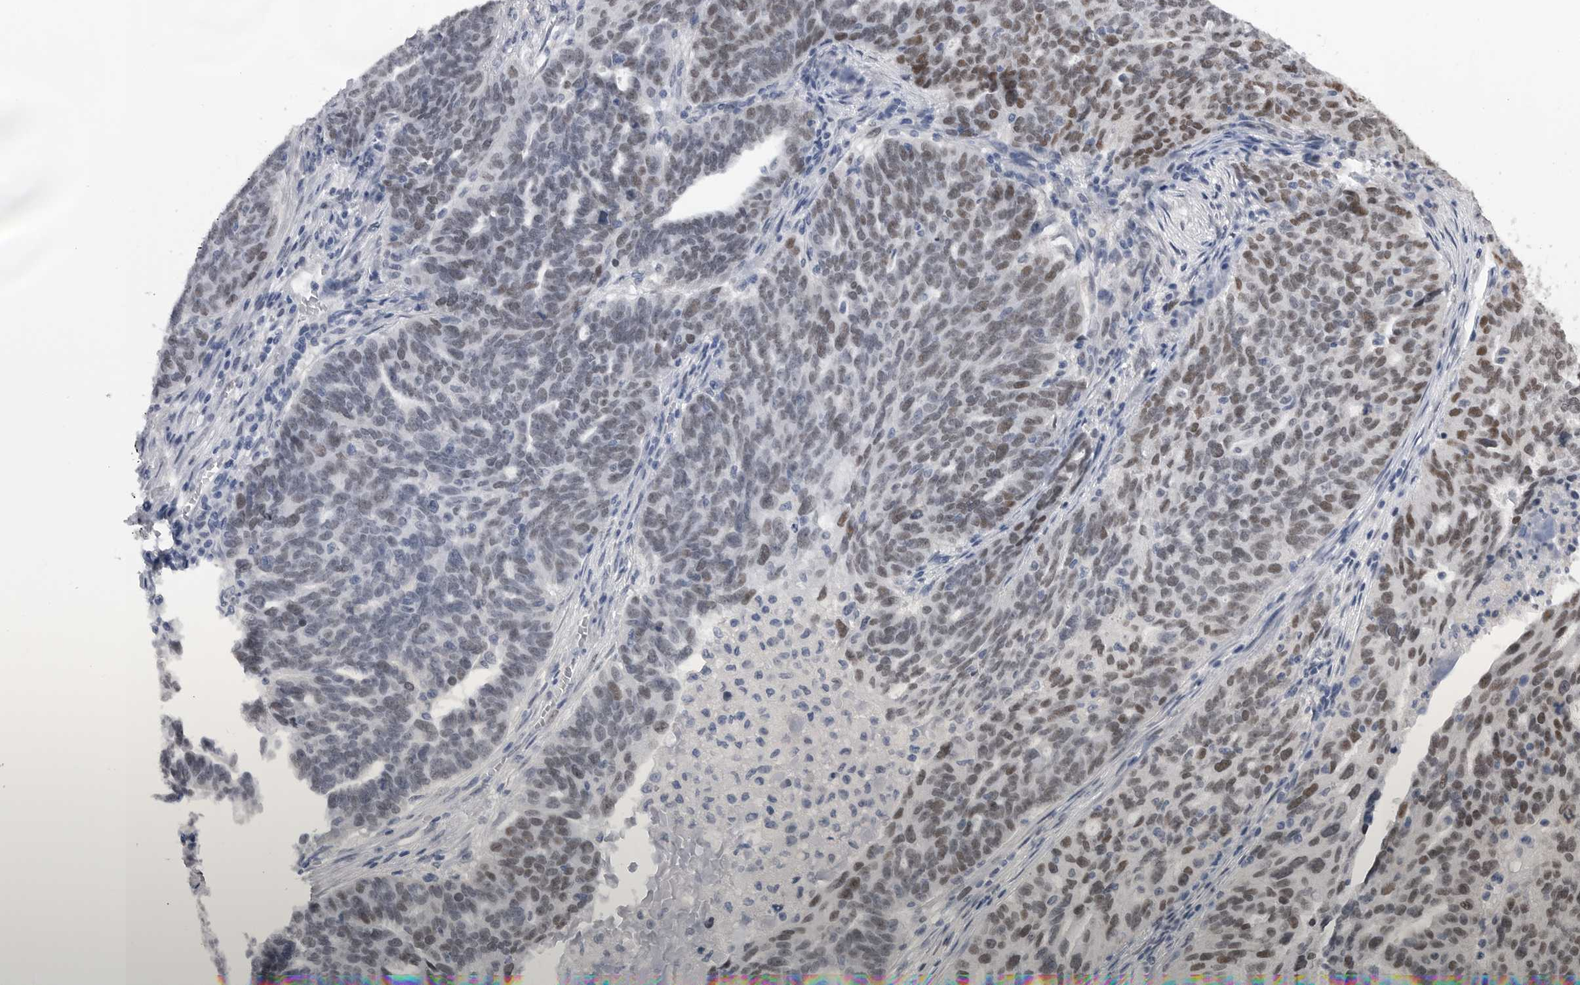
{"staining": {"intensity": "weak", "quantity": "25%-75%", "location": "nuclear"}, "tissue": "ovarian cancer", "cell_type": "Tumor cells", "image_type": "cancer", "snomed": [{"axis": "morphology", "description": "Cystadenocarcinoma, serous, NOS"}, {"axis": "topography", "description": "Ovary"}], "caption": "Immunohistochemical staining of human ovarian cancer (serous cystadenocarcinoma) demonstrates low levels of weak nuclear protein staining in approximately 25%-75% of tumor cells. The protein of interest is stained brown, and the nuclei are stained in blue (DAB (3,3'-diaminobenzidine) IHC with brightfield microscopy, high magnification).", "gene": "SMARCC1", "patient": {"sex": "female", "age": 59}}